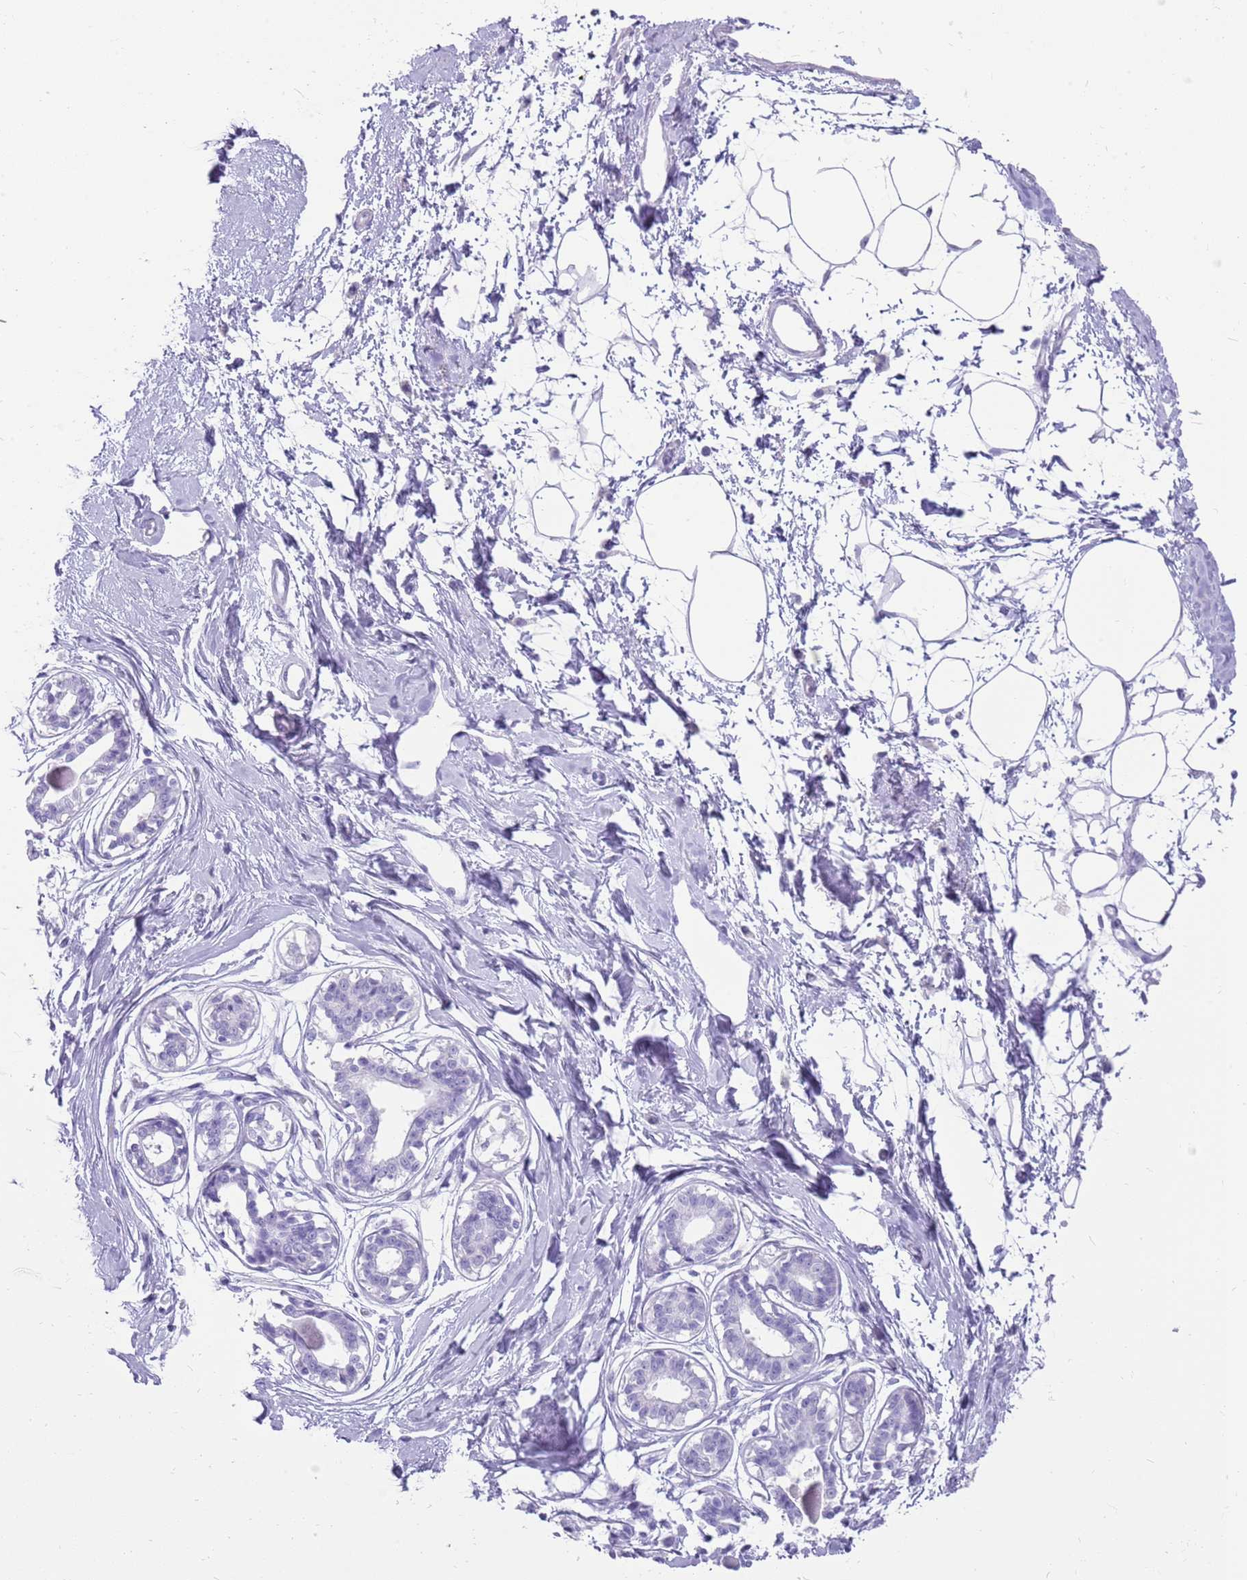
{"staining": {"intensity": "negative", "quantity": "none", "location": "none"}, "tissue": "breast", "cell_type": "Adipocytes", "image_type": "normal", "snomed": [{"axis": "morphology", "description": "Normal tissue, NOS"}, {"axis": "topography", "description": "Breast"}], "caption": "Immunohistochemical staining of normal breast reveals no significant expression in adipocytes. (Brightfield microscopy of DAB IHC at high magnification).", "gene": "ENSG00000271254", "patient": {"sex": "female", "age": 45}}